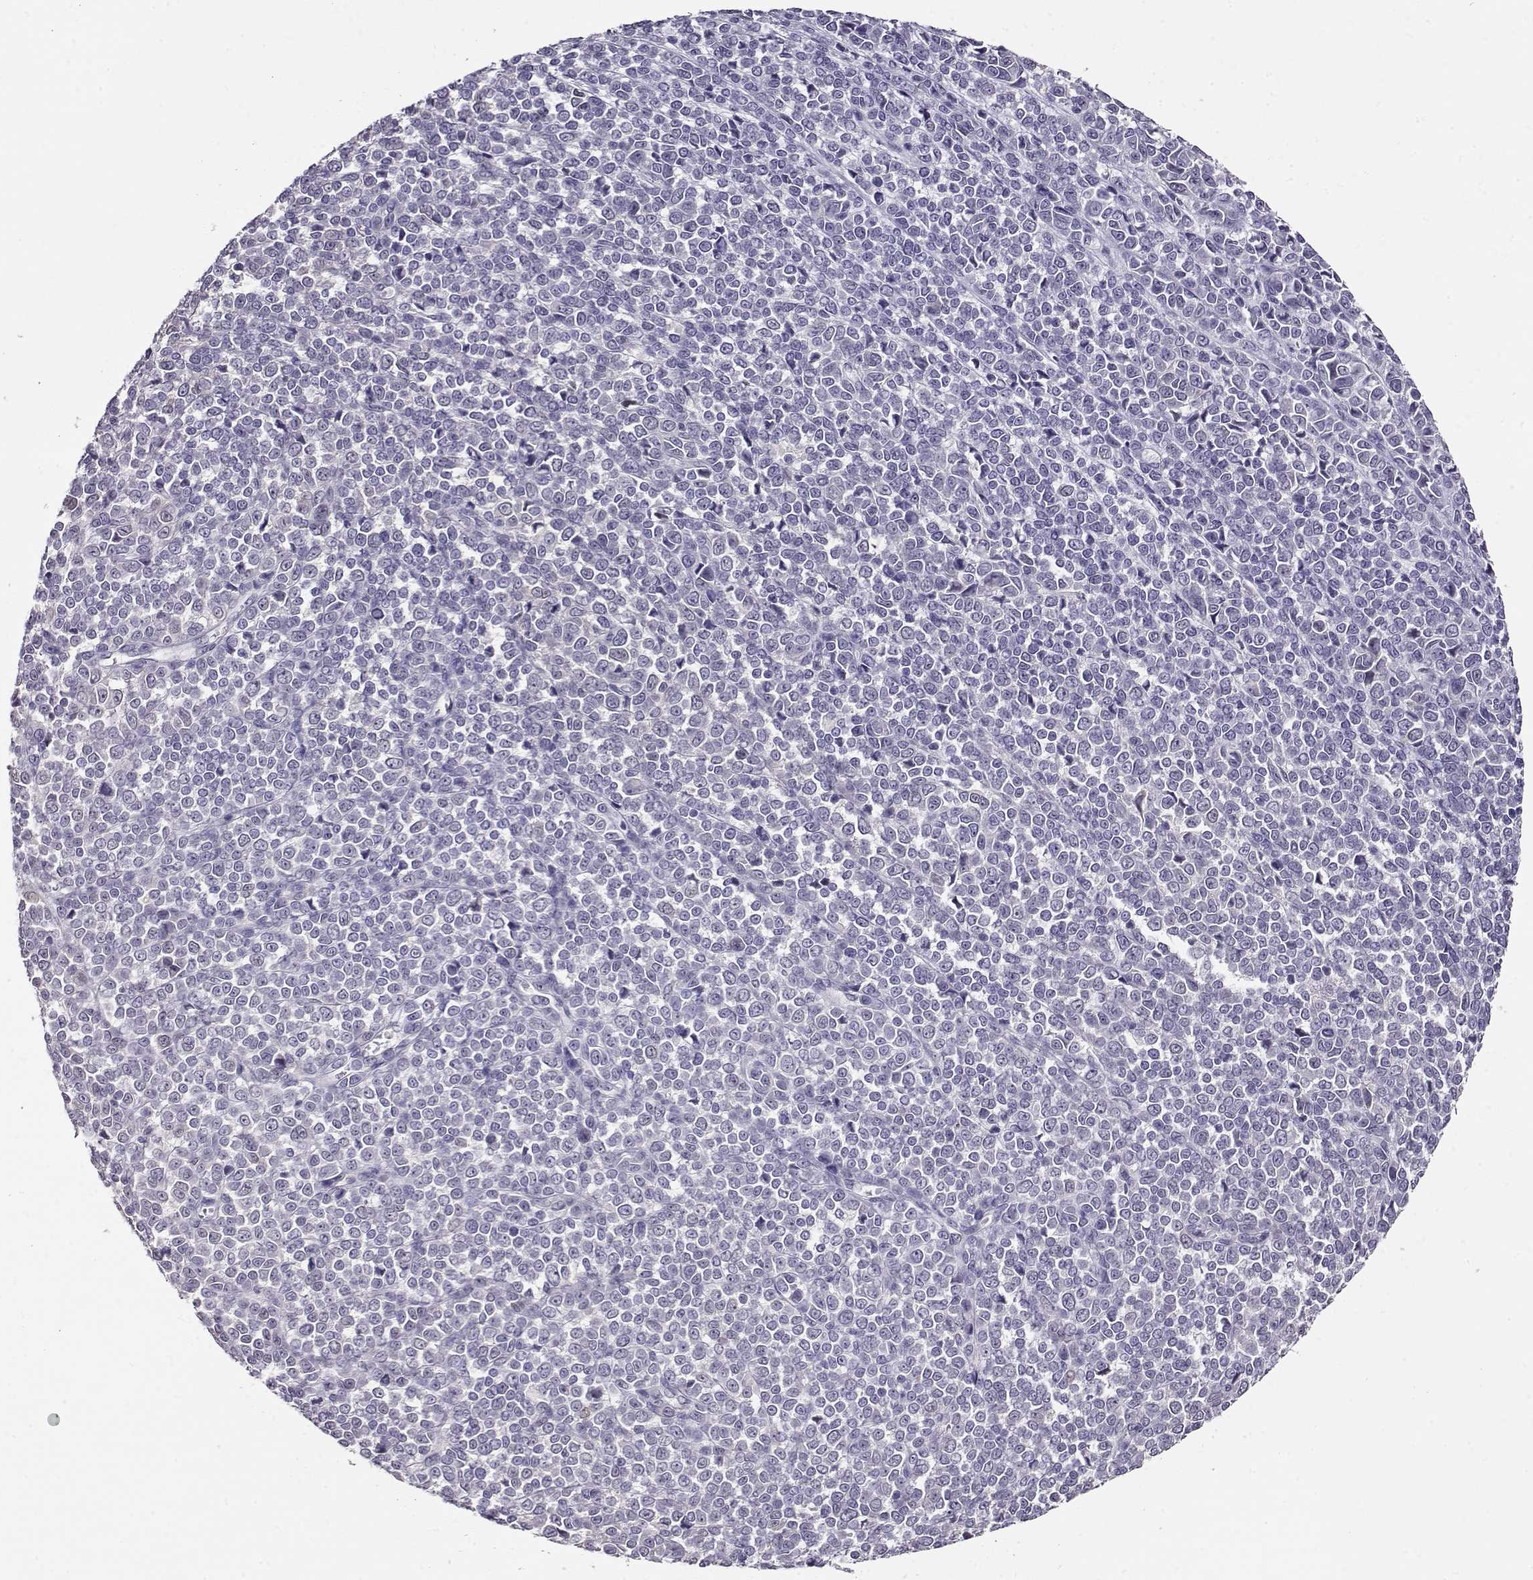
{"staining": {"intensity": "negative", "quantity": "none", "location": "none"}, "tissue": "melanoma", "cell_type": "Tumor cells", "image_type": "cancer", "snomed": [{"axis": "morphology", "description": "Malignant melanoma, NOS"}, {"axis": "topography", "description": "Skin"}], "caption": "Tumor cells are negative for brown protein staining in melanoma. The staining was performed using DAB (3,3'-diaminobenzidine) to visualize the protein expression in brown, while the nuclei were stained in blue with hematoxylin (Magnification: 20x).", "gene": "CCR8", "patient": {"sex": "female", "age": 95}}